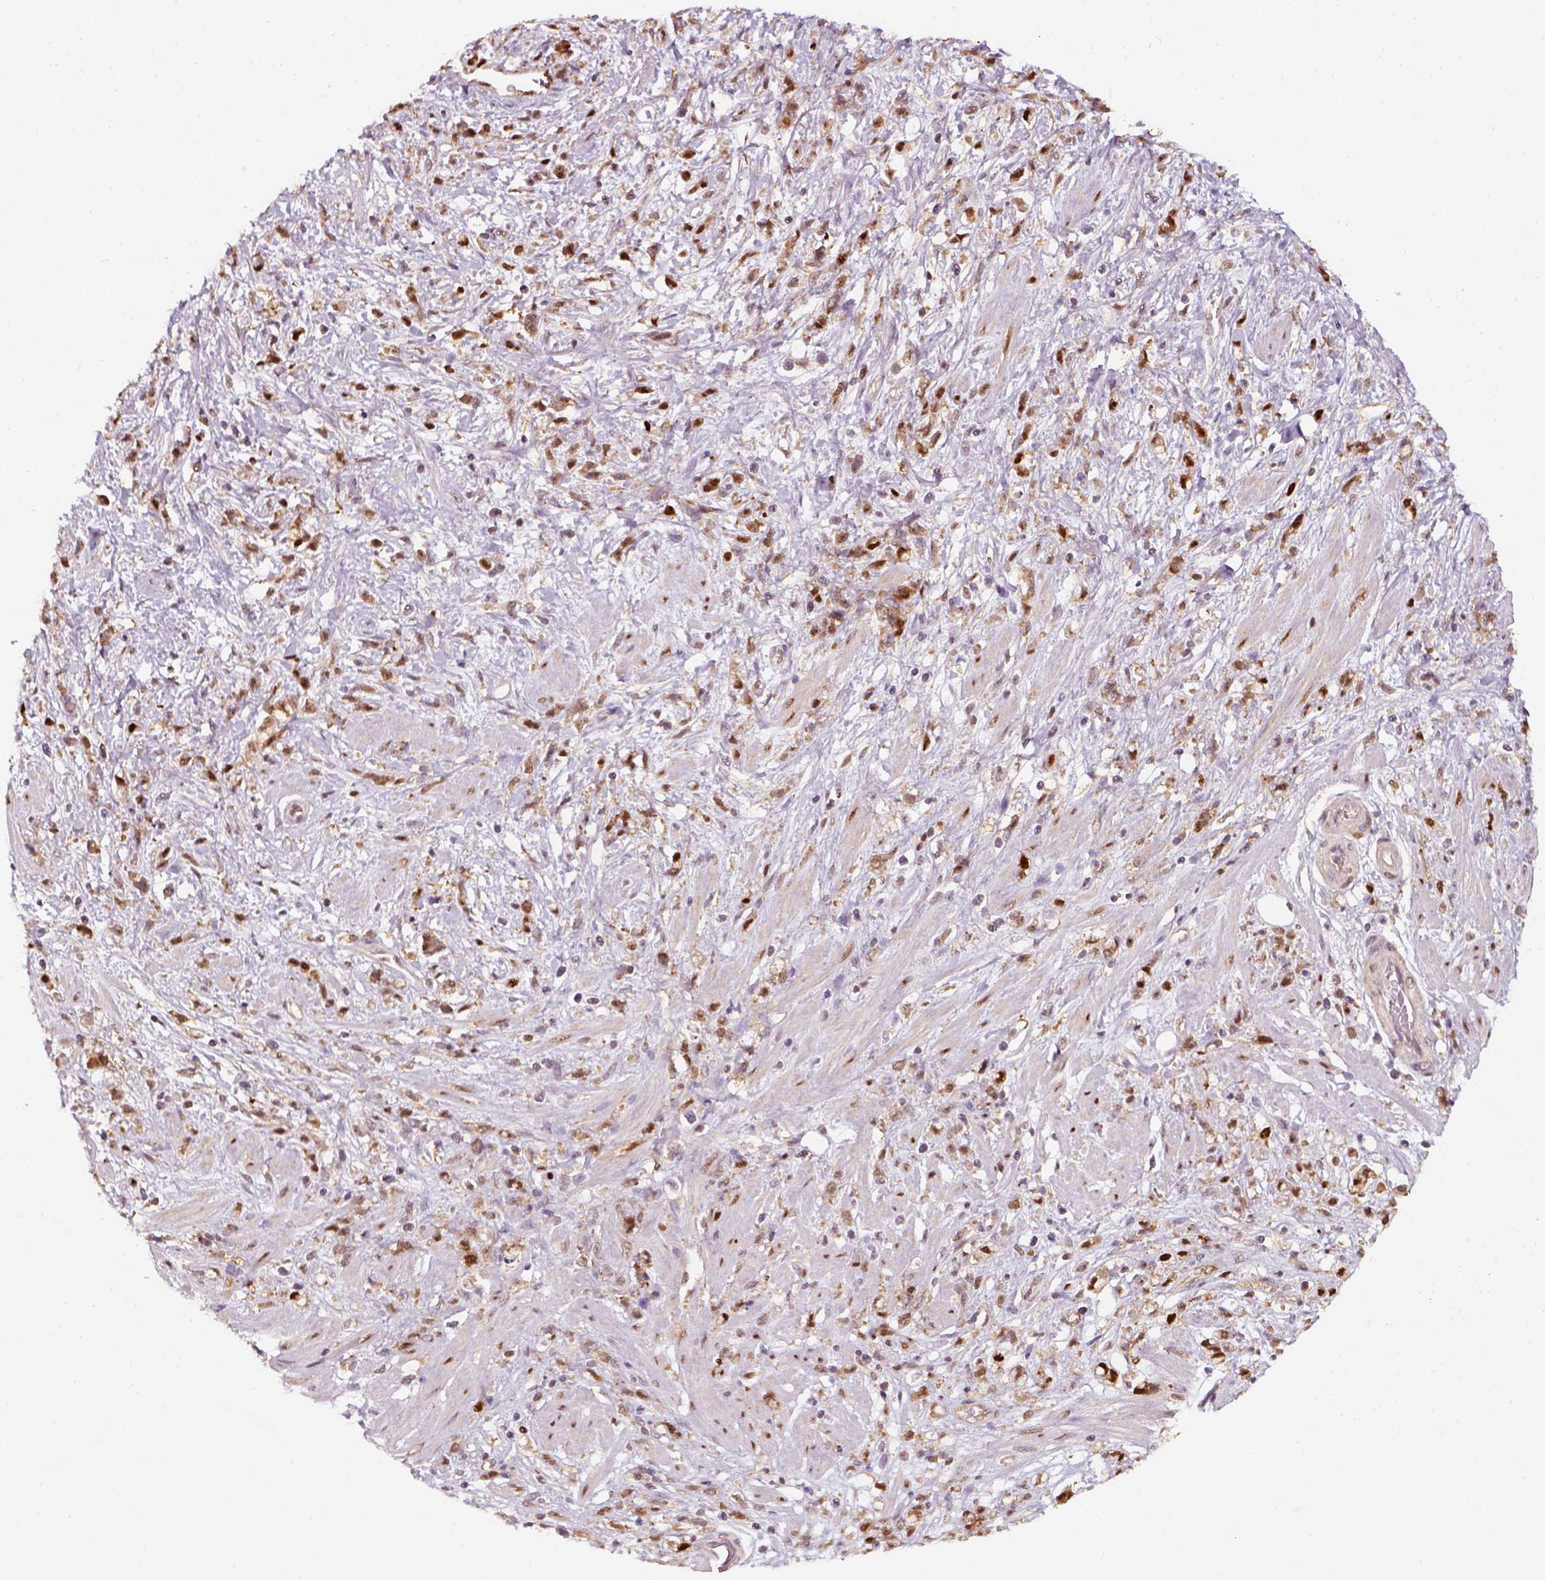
{"staining": {"intensity": "moderate", "quantity": ">75%", "location": "nuclear"}, "tissue": "stomach cancer", "cell_type": "Tumor cells", "image_type": "cancer", "snomed": [{"axis": "morphology", "description": "Adenocarcinoma, NOS"}, {"axis": "topography", "description": "Stomach"}], "caption": "Stomach cancer (adenocarcinoma) stained with DAB (3,3'-diaminobenzidine) IHC demonstrates medium levels of moderate nuclear positivity in about >75% of tumor cells.", "gene": "SQSTM1", "patient": {"sex": "female", "age": 60}}